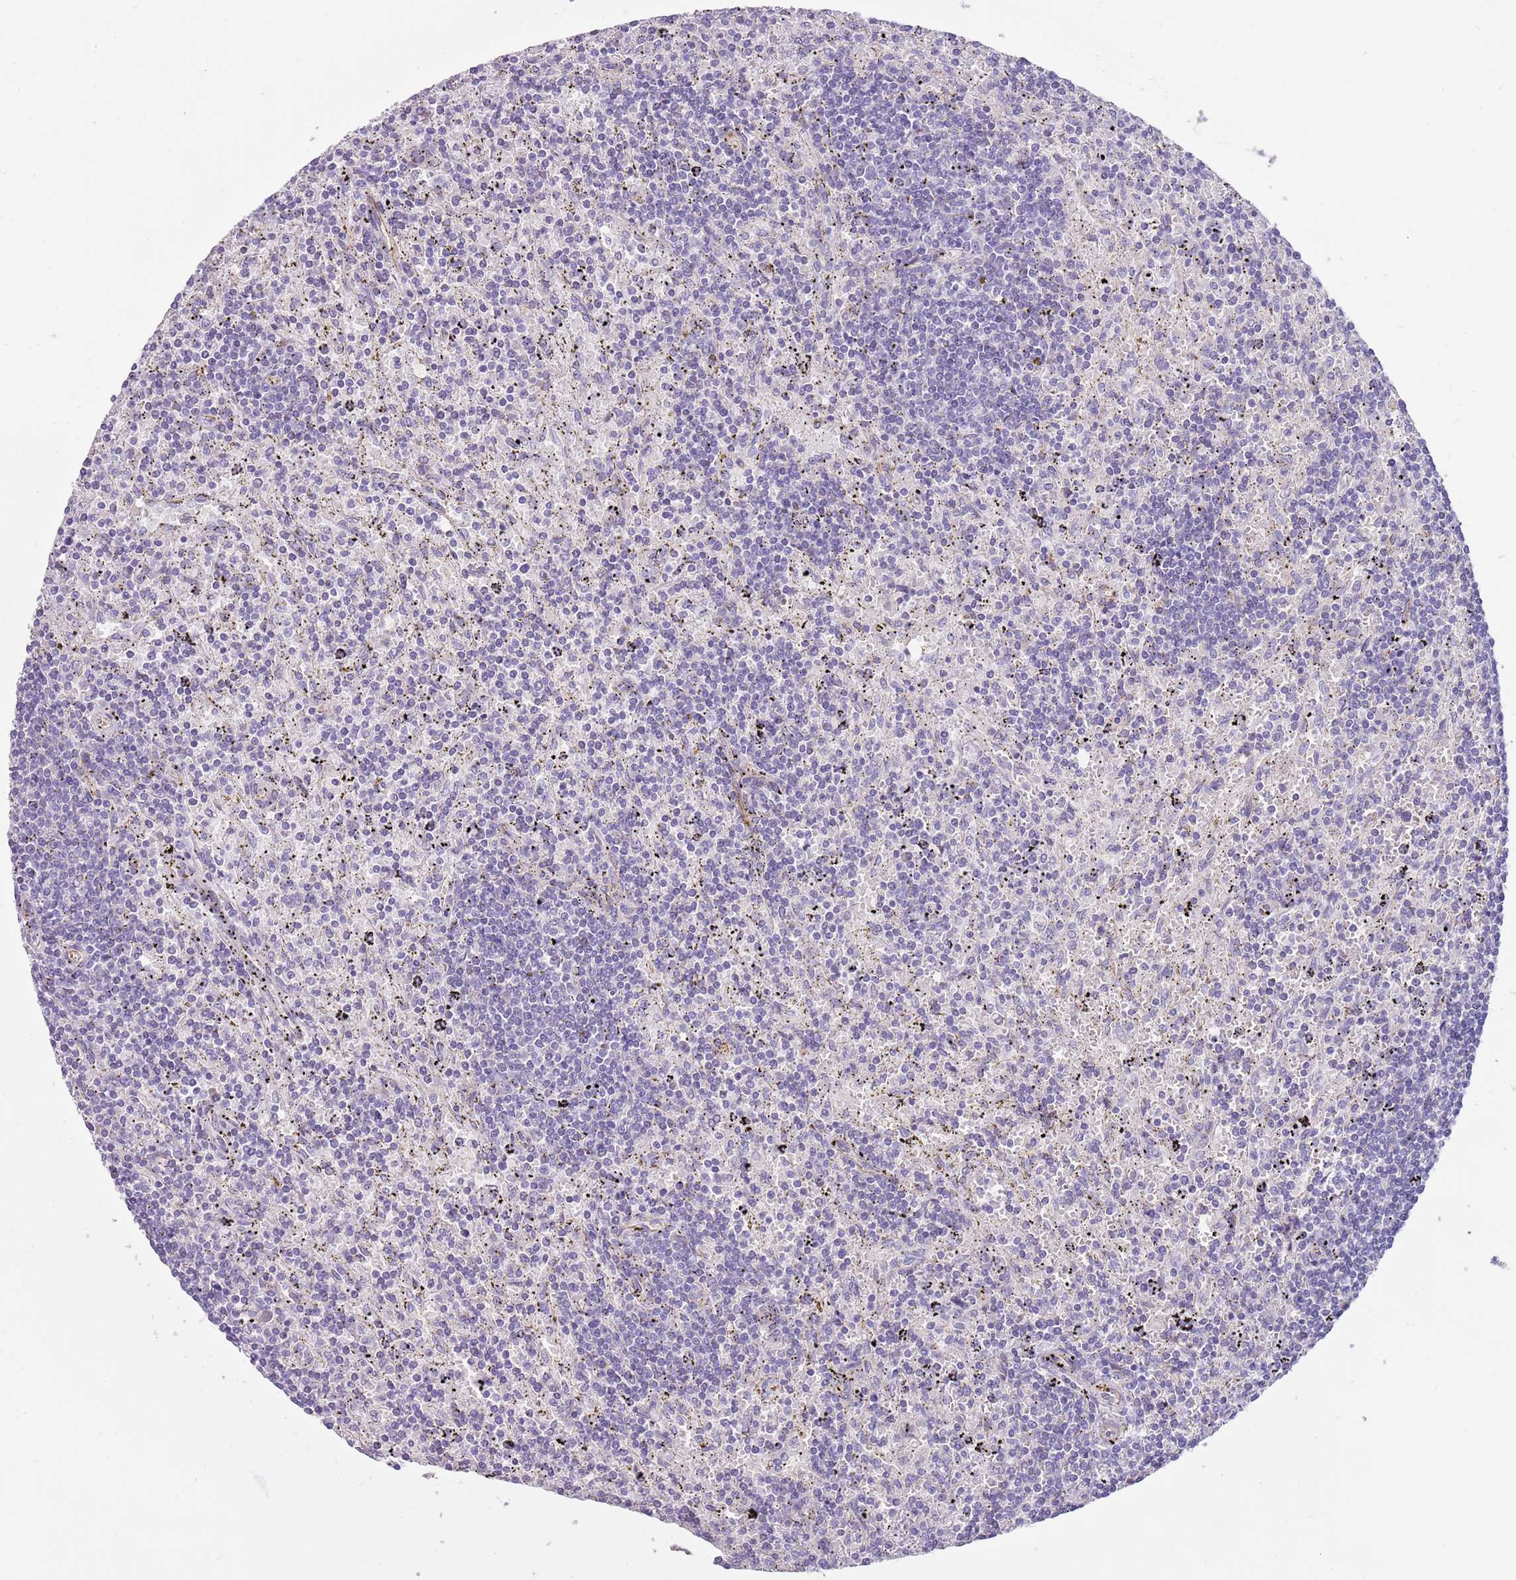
{"staining": {"intensity": "negative", "quantity": "none", "location": "none"}, "tissue": "lymphoma", "cell_type": "Tumor cells", "image_type": "cancer", "snomed": [{"axis": "morphology", "description": "Malignant lymphoma, non-Hodgkin's type, Low grade"}, {"axis": "topography", "description": "Spleen"}], "caption": "Immunohistochemical staining of human low-grade malignant lymphoma, non-Hodgkin's type demonstrates no significant staining in tumor cells. (Brightfield microscopy of DAB immunohistochemistry (IHC) at high magnification).", "gene": "RNF222", "patient": {"sex": "male", "age": 76}}